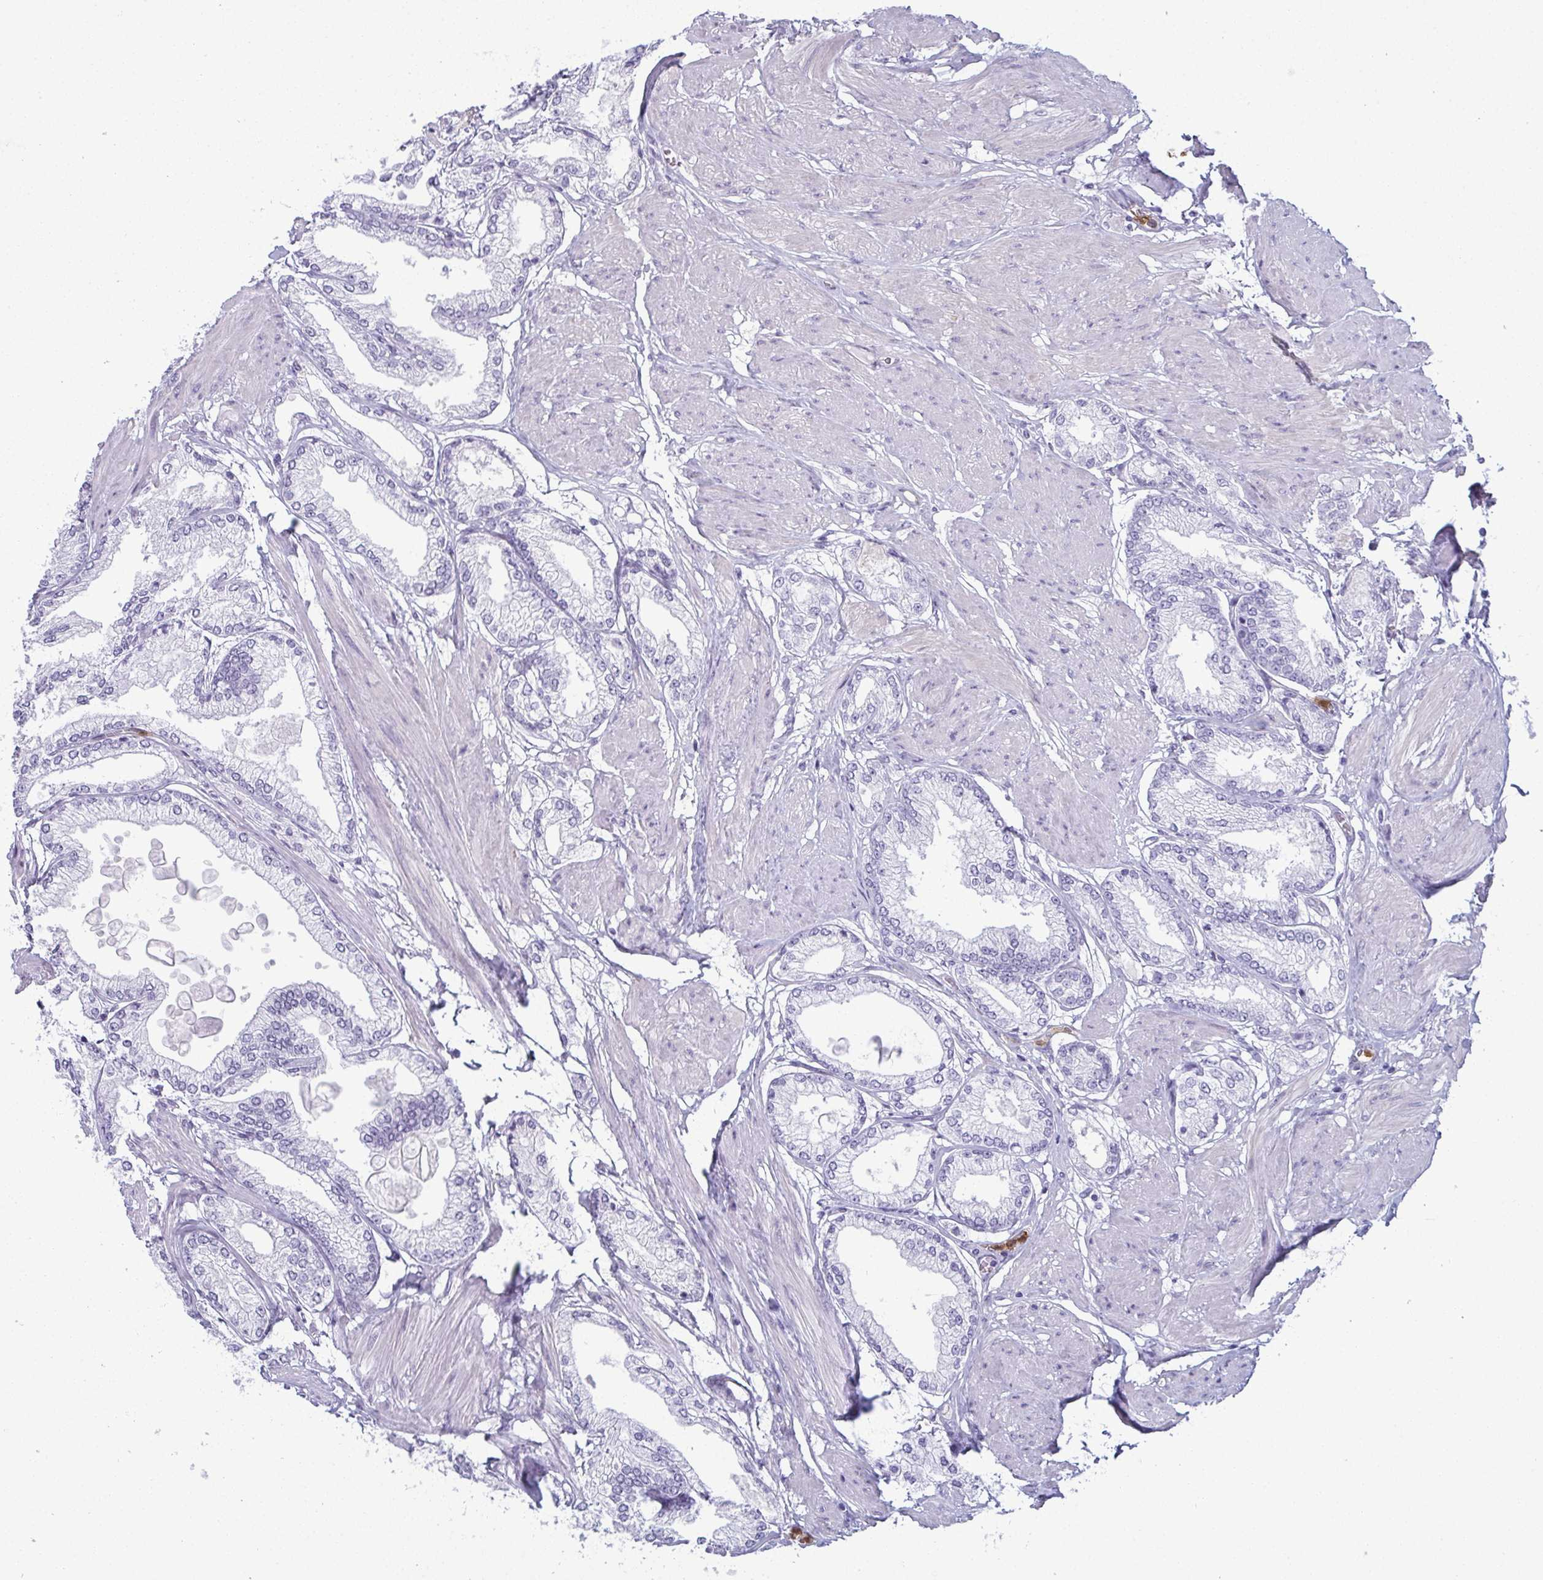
{"staining": {"intensity": "negative", "quantity": "none", "location": "none"}, "tissue": "prostate cancer", "cell_type": "Tumor cells", "image_type": "cancer", "snomed": [{"axis": "morphology", "description": "Adenocarcinoma, High grade"}, {"axis": "topography", "description": "Prostate"}], "caption": "Tumor cells are negative for protein expression in human prostate cancer.", "gene": "CDA", "patient": {"sex": "male", "age": 68}}